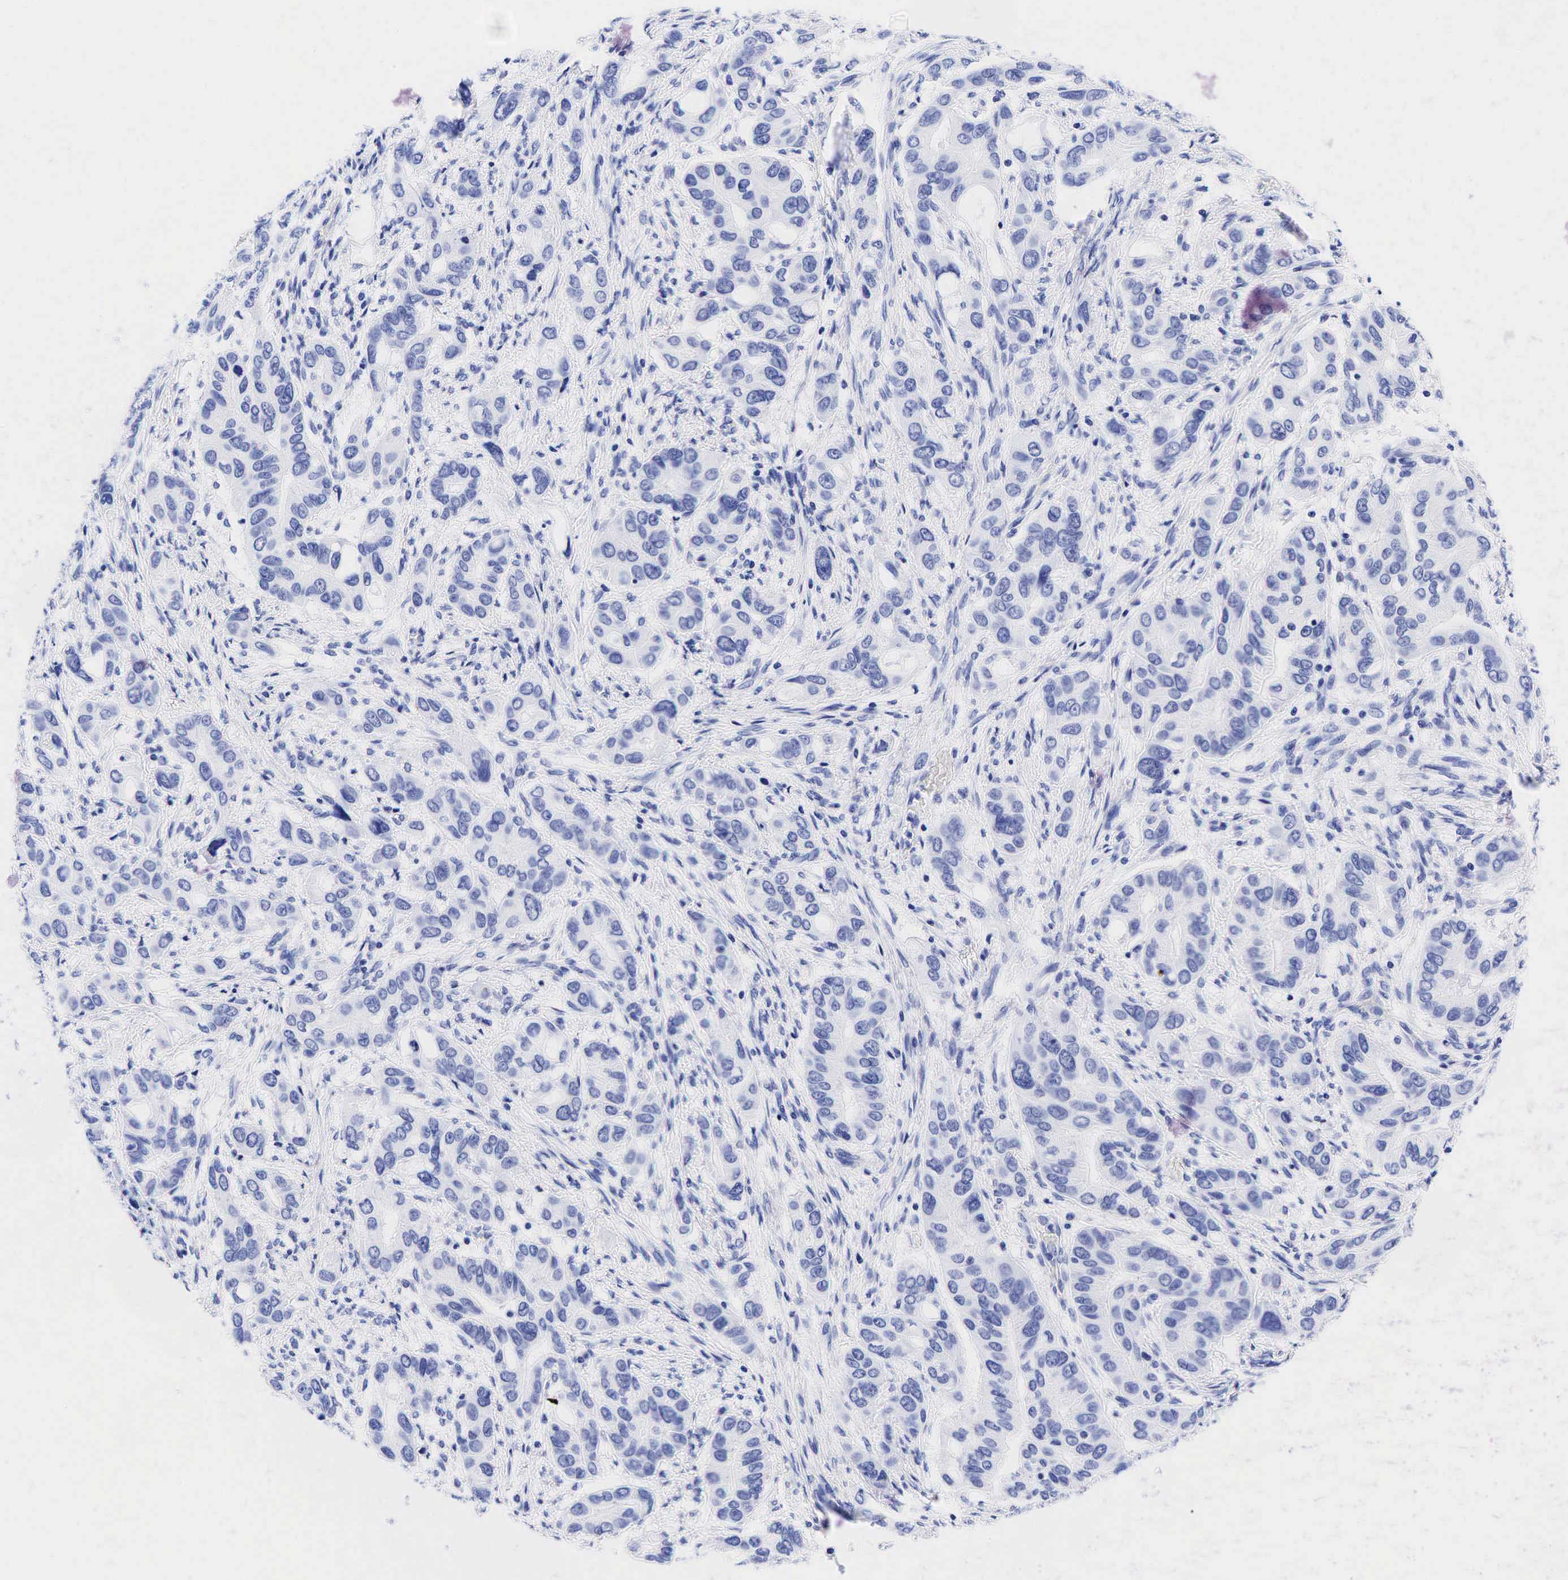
{"staining": {"intensity": "negative", "quantity": "none", "location": "none"}, "tissue": "stomach cancer", "cell_type": "Tumor cells", "image_type": "cancer", "snomed": [{"axis": "morphology", "description": "Adenocarcinoma, NOS"}, {"axis": "topography", "description": "Stomach, upper"}], "caption": "This is a photomicrograph of IHC staining of adenocarcinoma (stomach), which shows no expression in tumor cells.", "gene": "ESR1", "patient": {"sex": "male", "age": 47}}